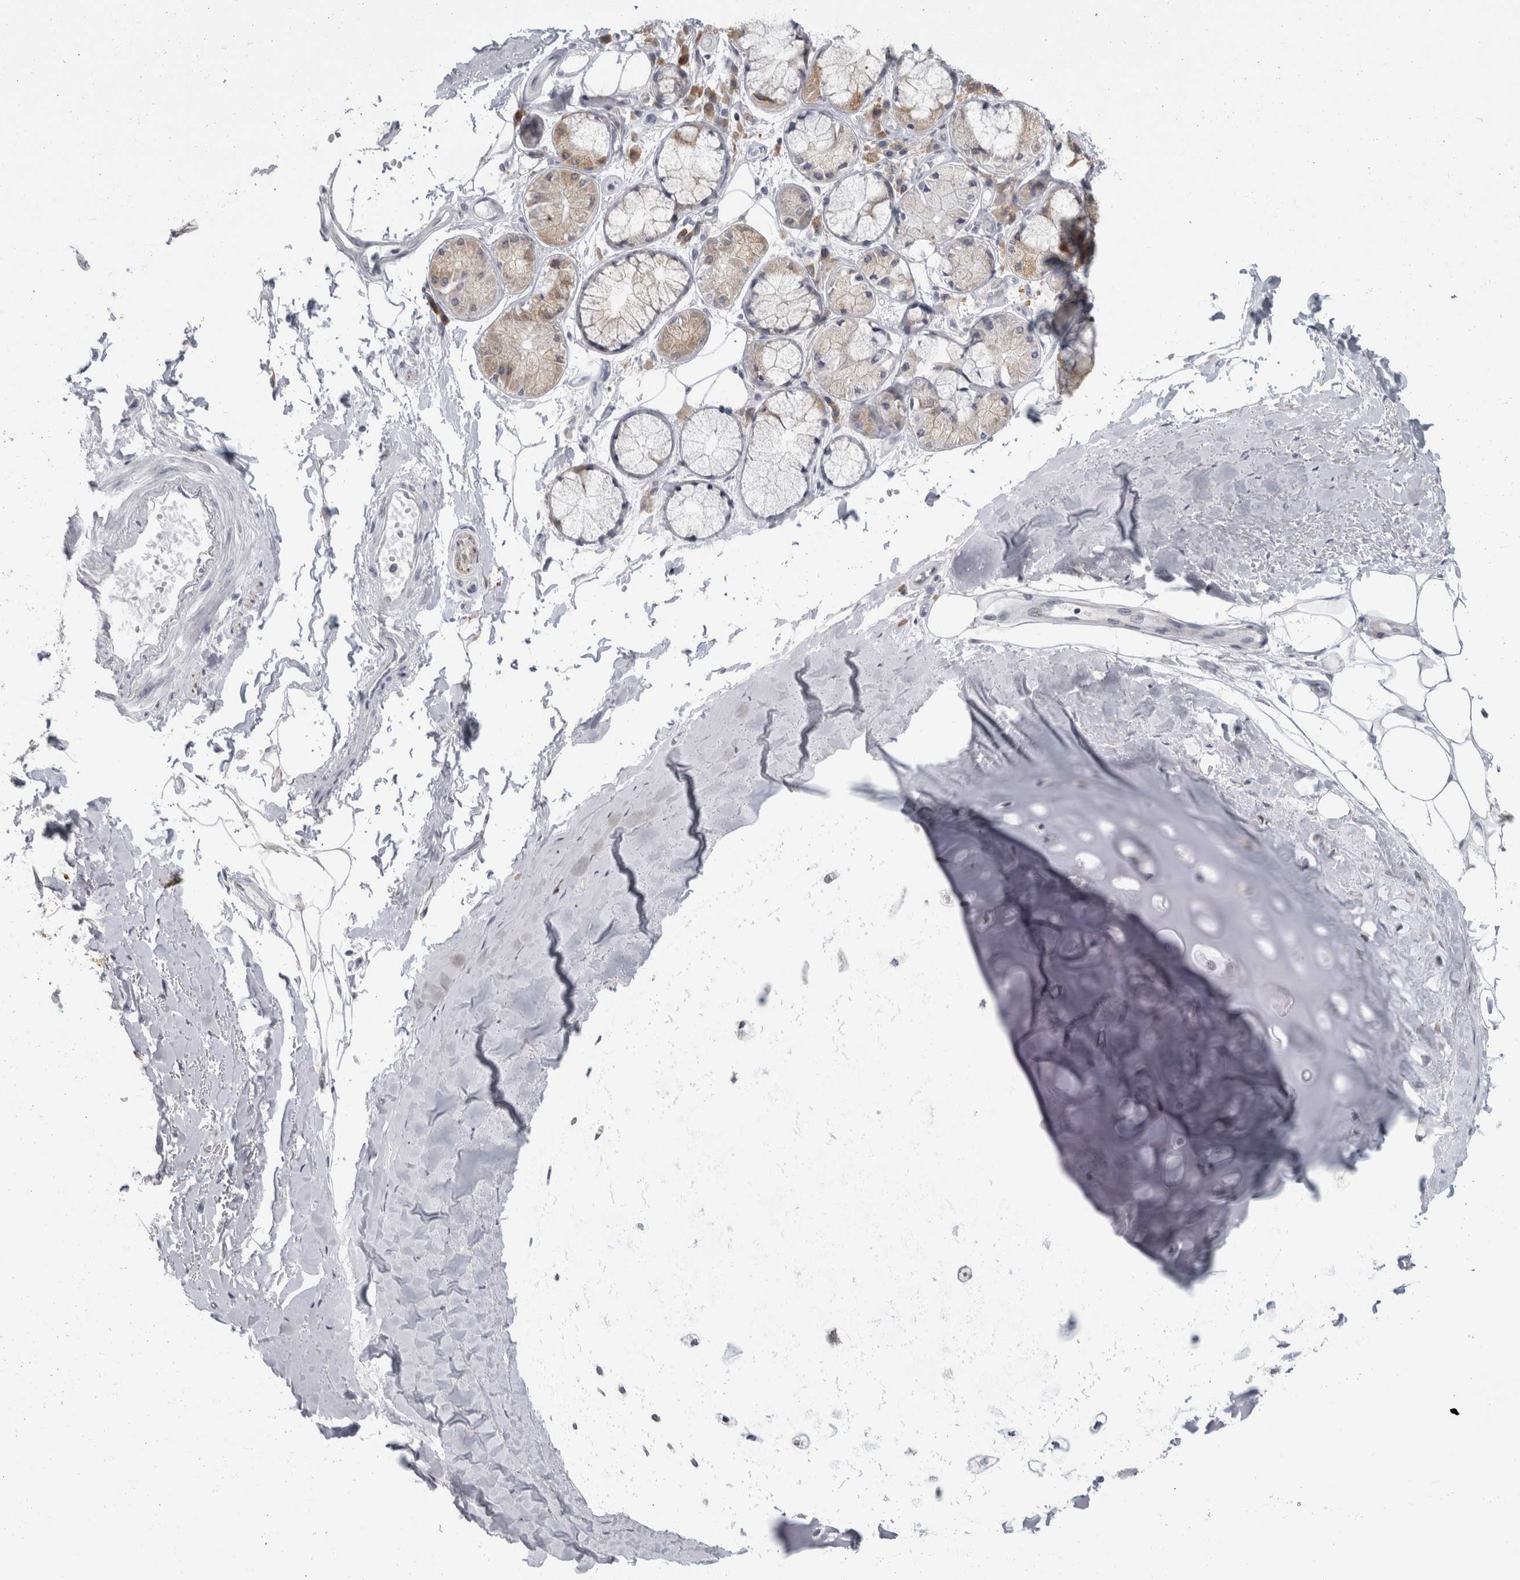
{"staining": {"intensity": "negative", "quantity": "none", "location": "none"}, "tissue": "adipose tissue", "cell_type": "Adipocytes", "image_type": "normal", "snomed": [{"axis": "morphology", "description": "Normal tissue, NOS"}, {"axis": "topography", "description": "Bronchus"}], "caption": "The immunohistochemistry photomicrograph has no significant expression in adipocytes of adipose tissue. (Stains: DAB immunohistochemistry (IHC) with hematoxylin counter stain, Microscopy: brightfield microscopy at high magnification).", "gene": "TMEM242", "patient": {"sex": "male", "age": 66}}